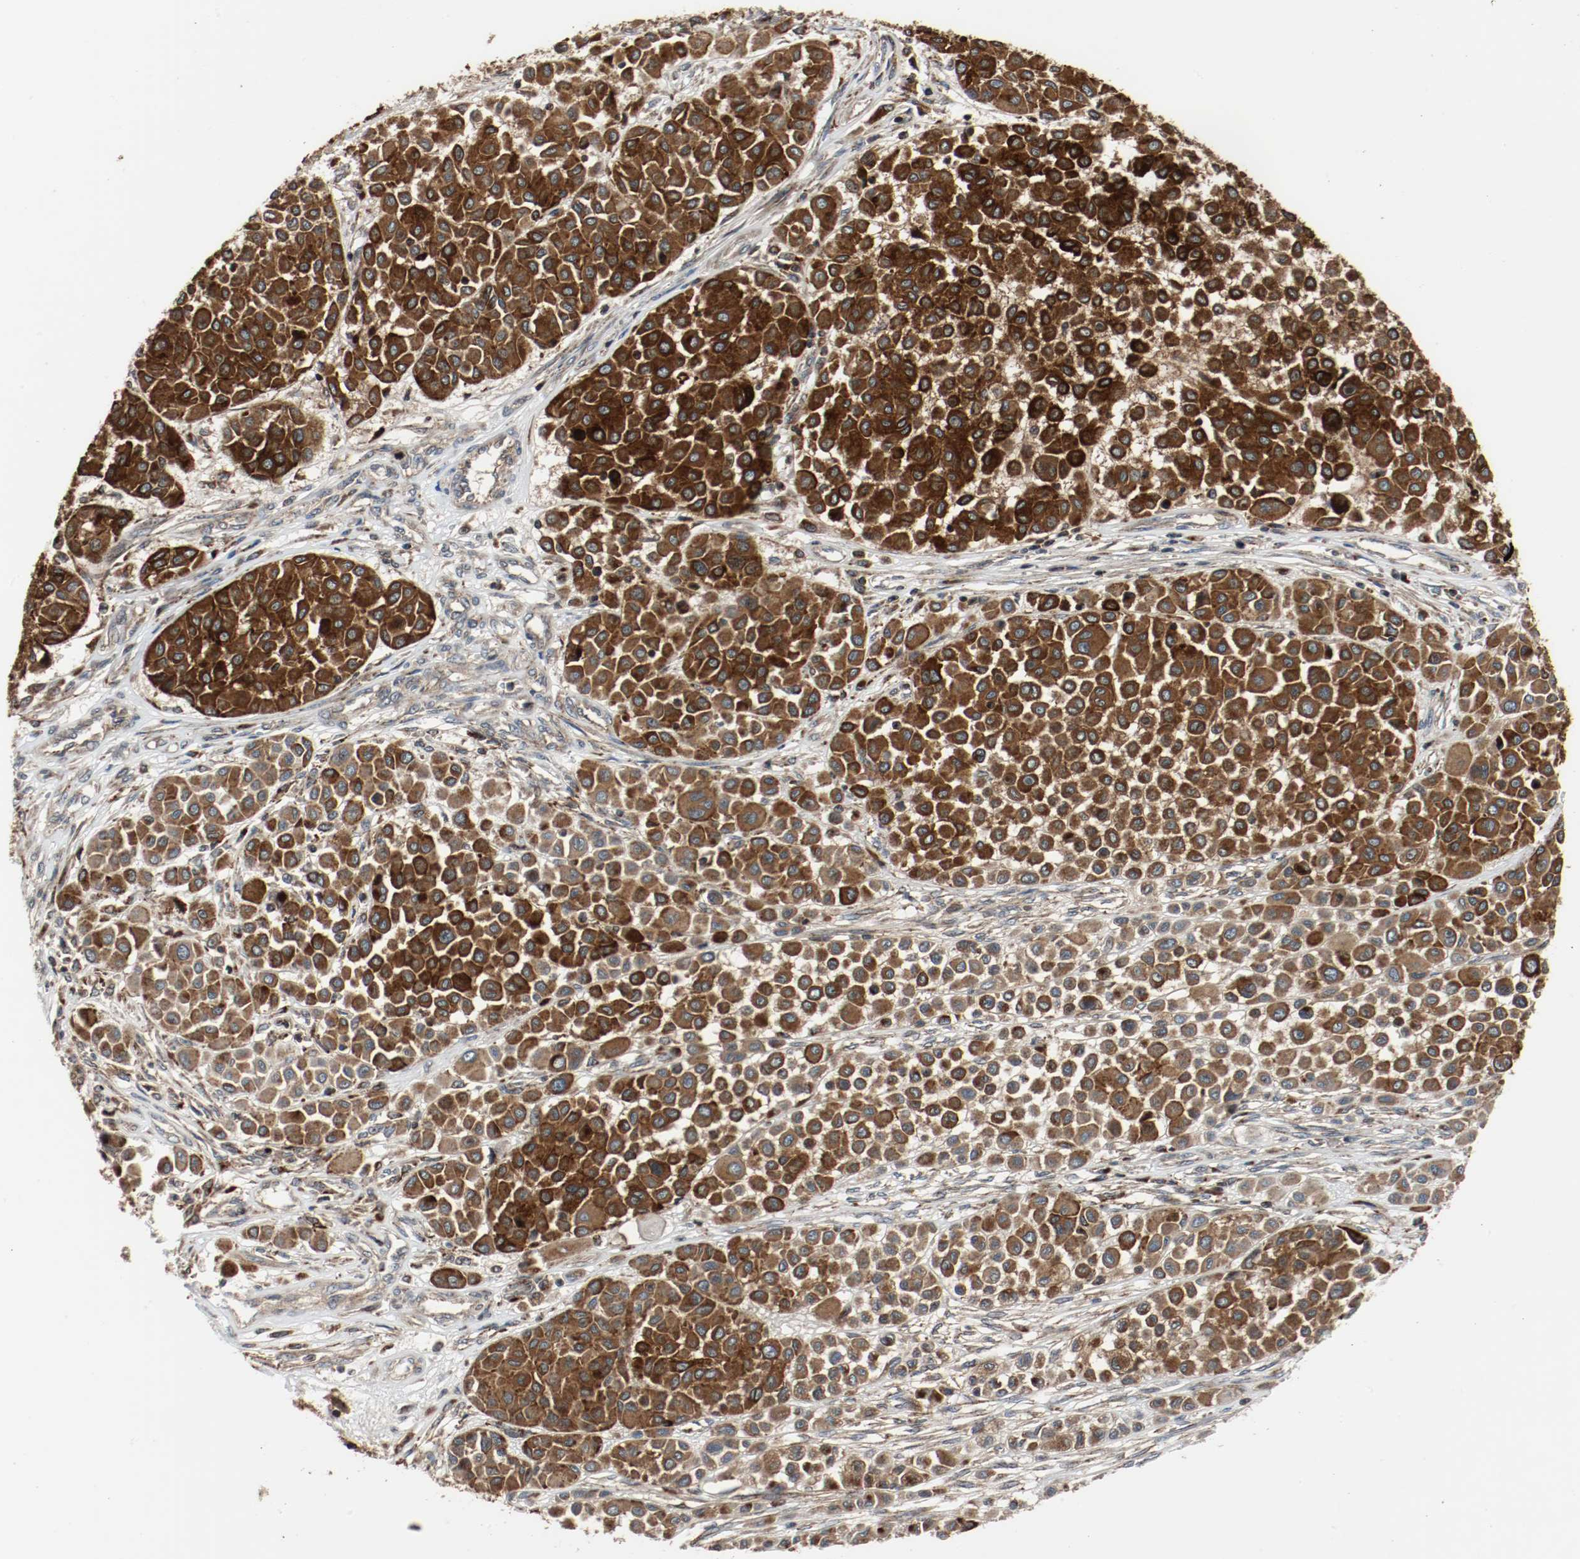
{"staining": {"intensity": "strong", "quantity": ">75%", "location": "cytoplasmic/membranous"}, "tissue": "melanoma", "cell_type": "Tumor cells", "image_type": "cancer", "snomed": [{"axis": "morphology", "description": "Malignant melanoma, Metastatic site"}, {"axis": "topography", "description": "Soft tissue"}], "caption": "Immunohistochemistry (IHC) staining of melanoma, which demonstrates high levels of strong cytoplasmic/membranous expression in approximately >75% of tumor cells indicating strong cytoplasmic/membranous protein staining. The staining was performed using DAB (brown) for protein detection and nuclei were counterstained in hematoxylin (blue).", "gene": "LAMP2", "patient": {"sex": "male", "age": 41}}